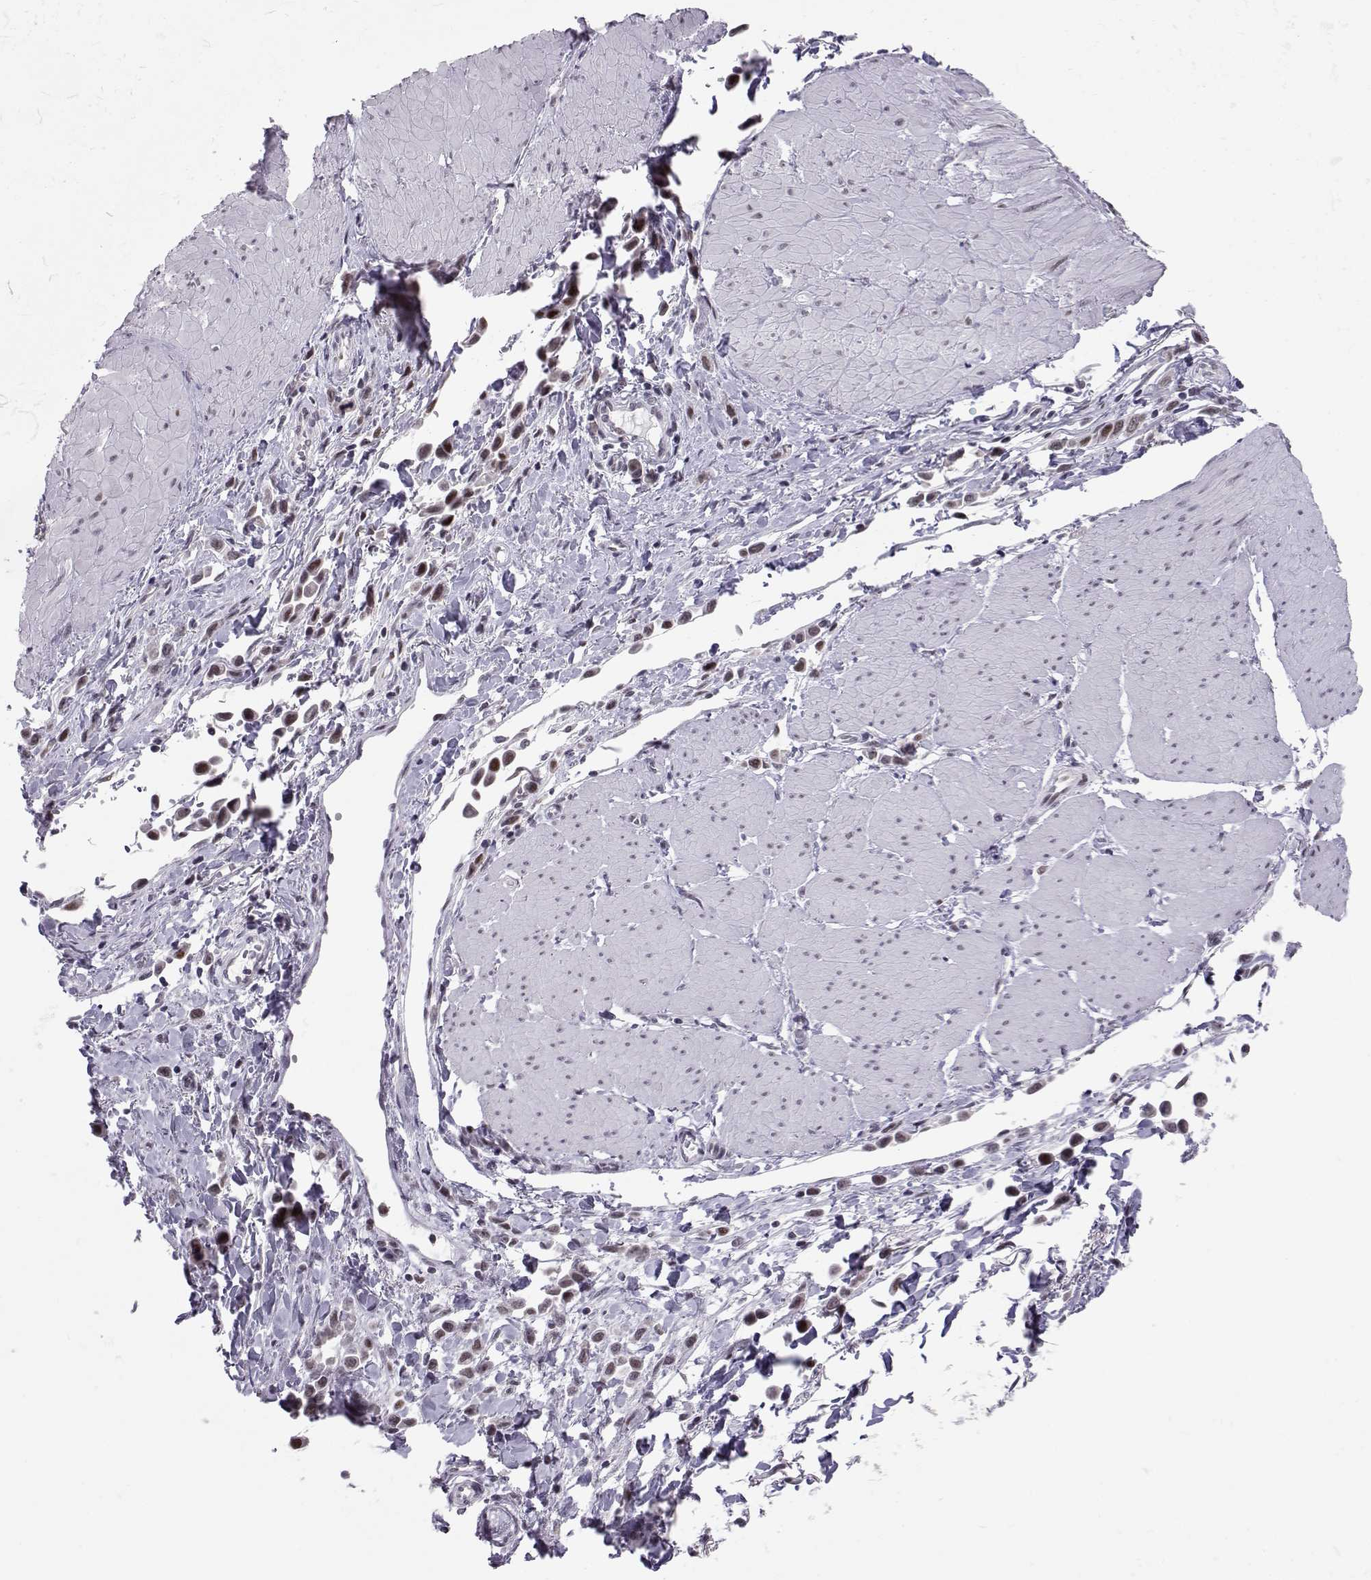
{"staining": {"intensity": "weak", "quantity": ">75%", "location": "nuclear"}, "tissue": "stomach cancer", "cell_type": "Tumor cells", "image_type": "cancer", "snomed": [{"axis": "morphology", "description": "Adenocarcinoma, NOS"}, {"axis": "topography", "description": "Stomach"}], "caption": "Human stomach cancer stained for a protein (brown) demonstrates weak nuclear positive staining in approximately >75% of tumor cells.", "gene": "SIX6", "patient": {"sex": "male", "age": 47}}